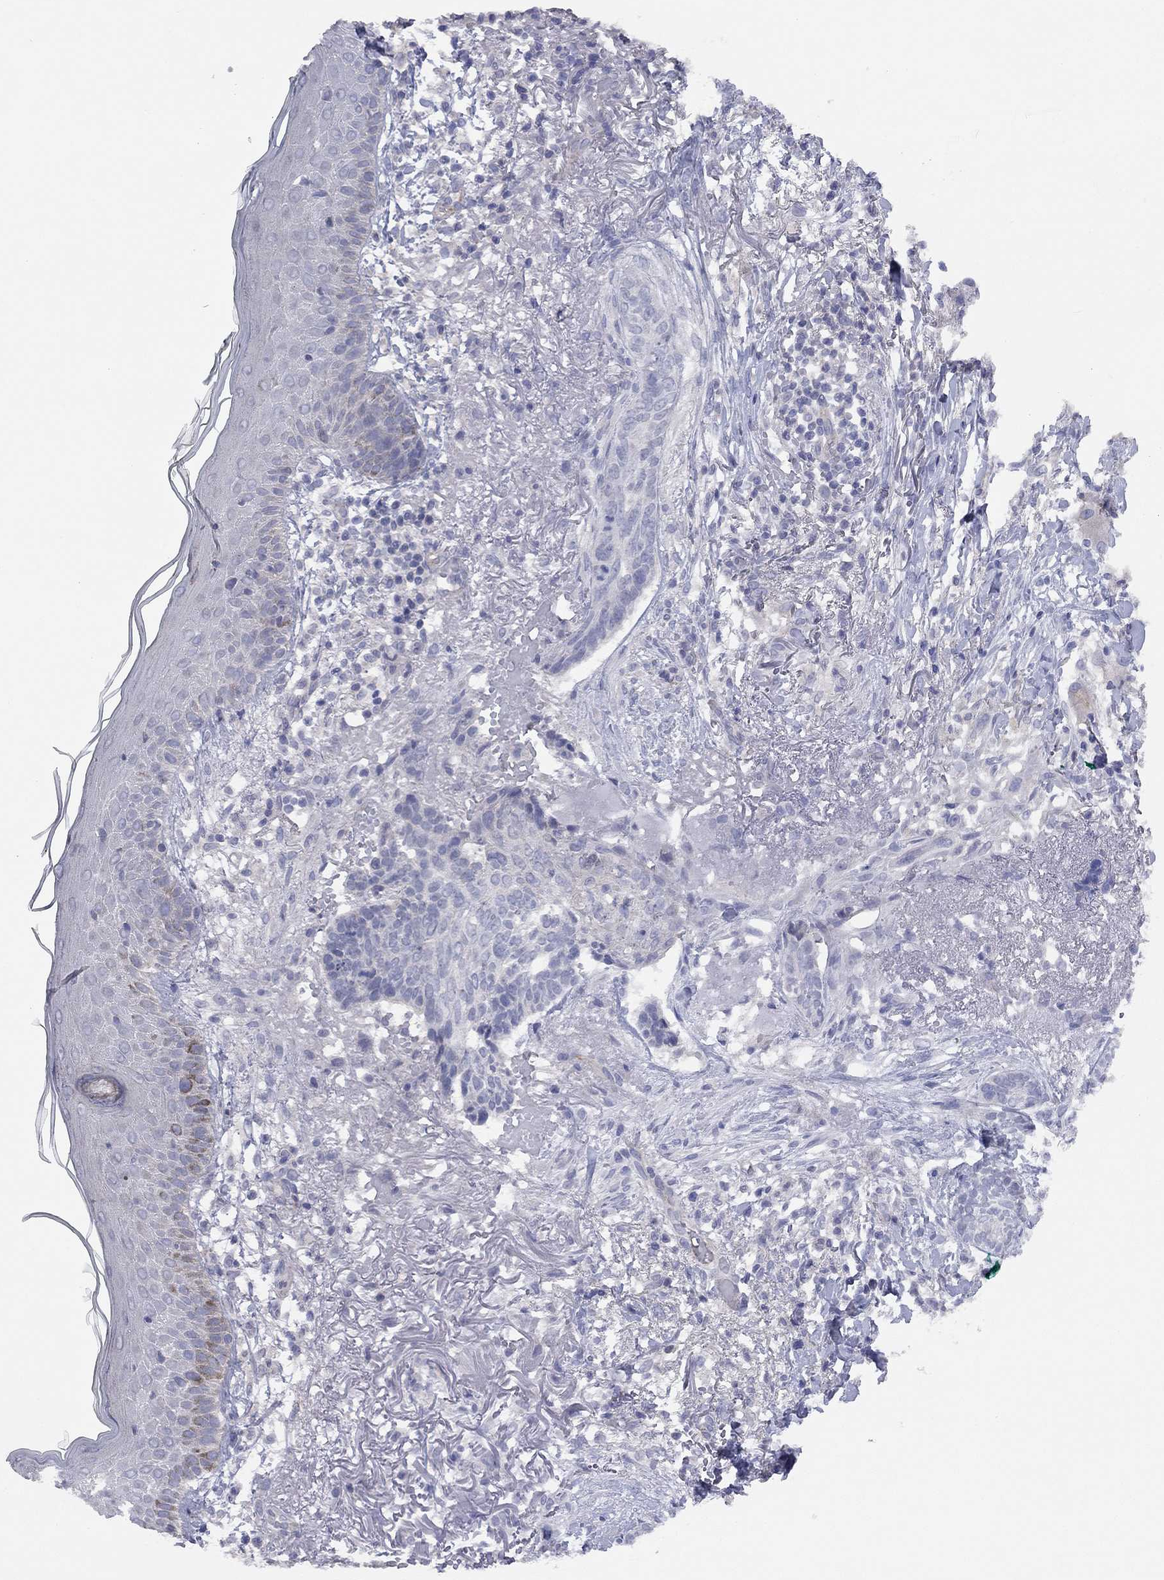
{"staining": {"intensity": "negative", "quantity": "none", "location": "none"}, "tissue": "skin cancer", "cell_type": "Tumor cells", "image_type": "cancer", "snomed": [{"axis": "morphology", "description": "Normal tissue, NOS"}, {"axis": "morphology", "description": "Basal cell carcinoma"}, {"axis": "topography", "description": "Skin"}], "caption": "Immunohistochemical staining of basal cell carcinoma (skin) demonstrates no significant positivity in tumor cells. (Immunohistochemistry, brightfield microscopy, high magnification).", "gene": "KCNB1", "patient": {"sex": "male", "age": 84}}